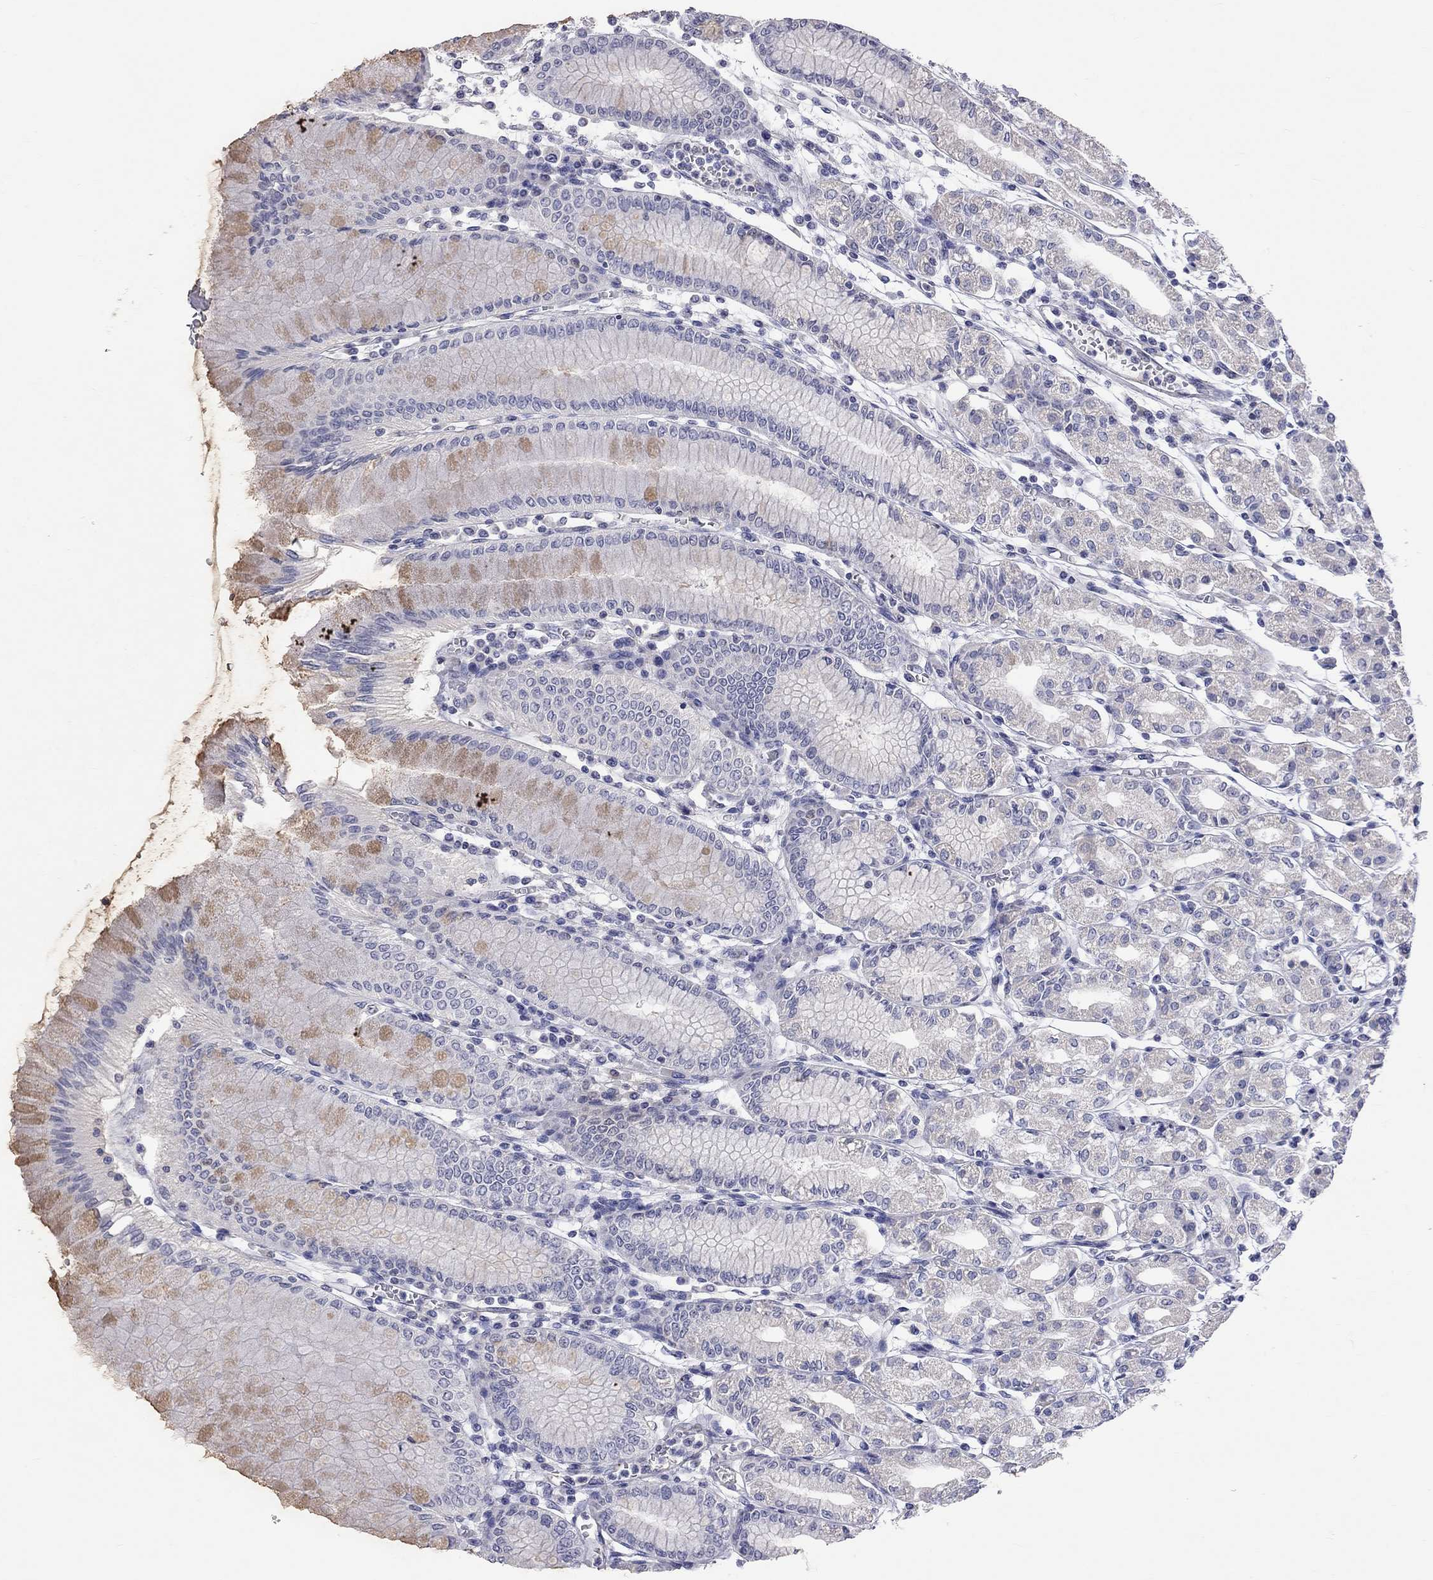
{"staining": {"intensity": "negative", "quantity": "none", "location": "none"}, "tissue": "stomach", "cell_type": "Glandular cells", "image_type": "normal", "snomed": [{"axis": "morphology", "description": "Normal tissue, NOS"}, {"axis": "topography", "description": "Skeletal muscle"}, {"axis": "topography", "description": "Stomach"}], "caption": "A high-resolution histopathology image shows IHC staining of normal stomach, which exhibits no significant expression in glandular cells.", "gene": "OPRK1", "patient": {"sex": "female", "age": 57}}